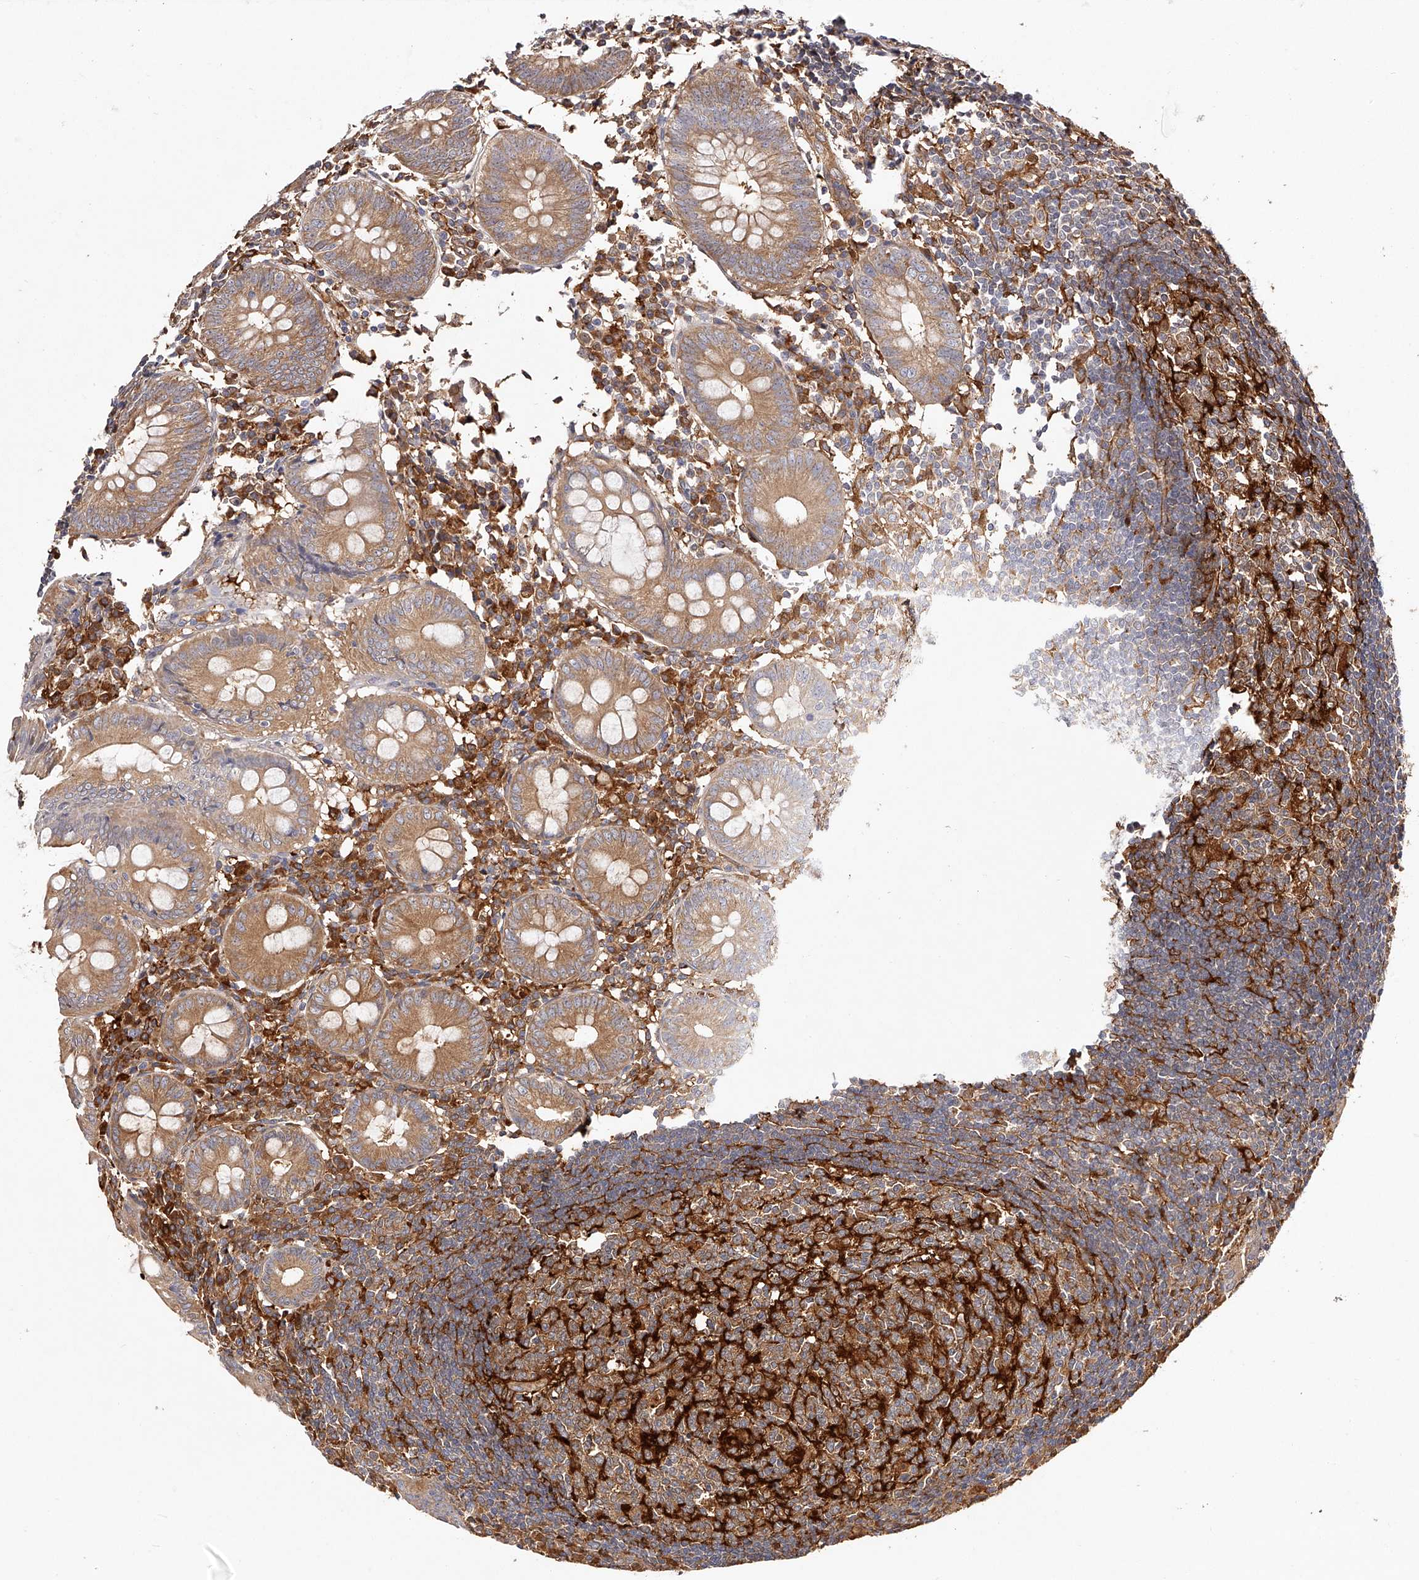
{"staining": {"intensity": "moderate", "quantity": ">75%", "location": "cytoplasmic/membranous"}, "tissue": "appendix", "cell_type": "Glandular cells", "image_type": "normal", "snomed": [{"axis": "morphology", "description": "Normal tissue, NOS"}, {"axis": "topography", "description": "Appendix"}], "caption": "An immunohistochemistry histopathology image of unremarkable tissue is shown. Protein staining in brown highlights moderate cytoplasmic/membranous positivity in appendix within glandular cells.", "gene": "LAP3", "patient": {"sex": "female", "age": 54}}